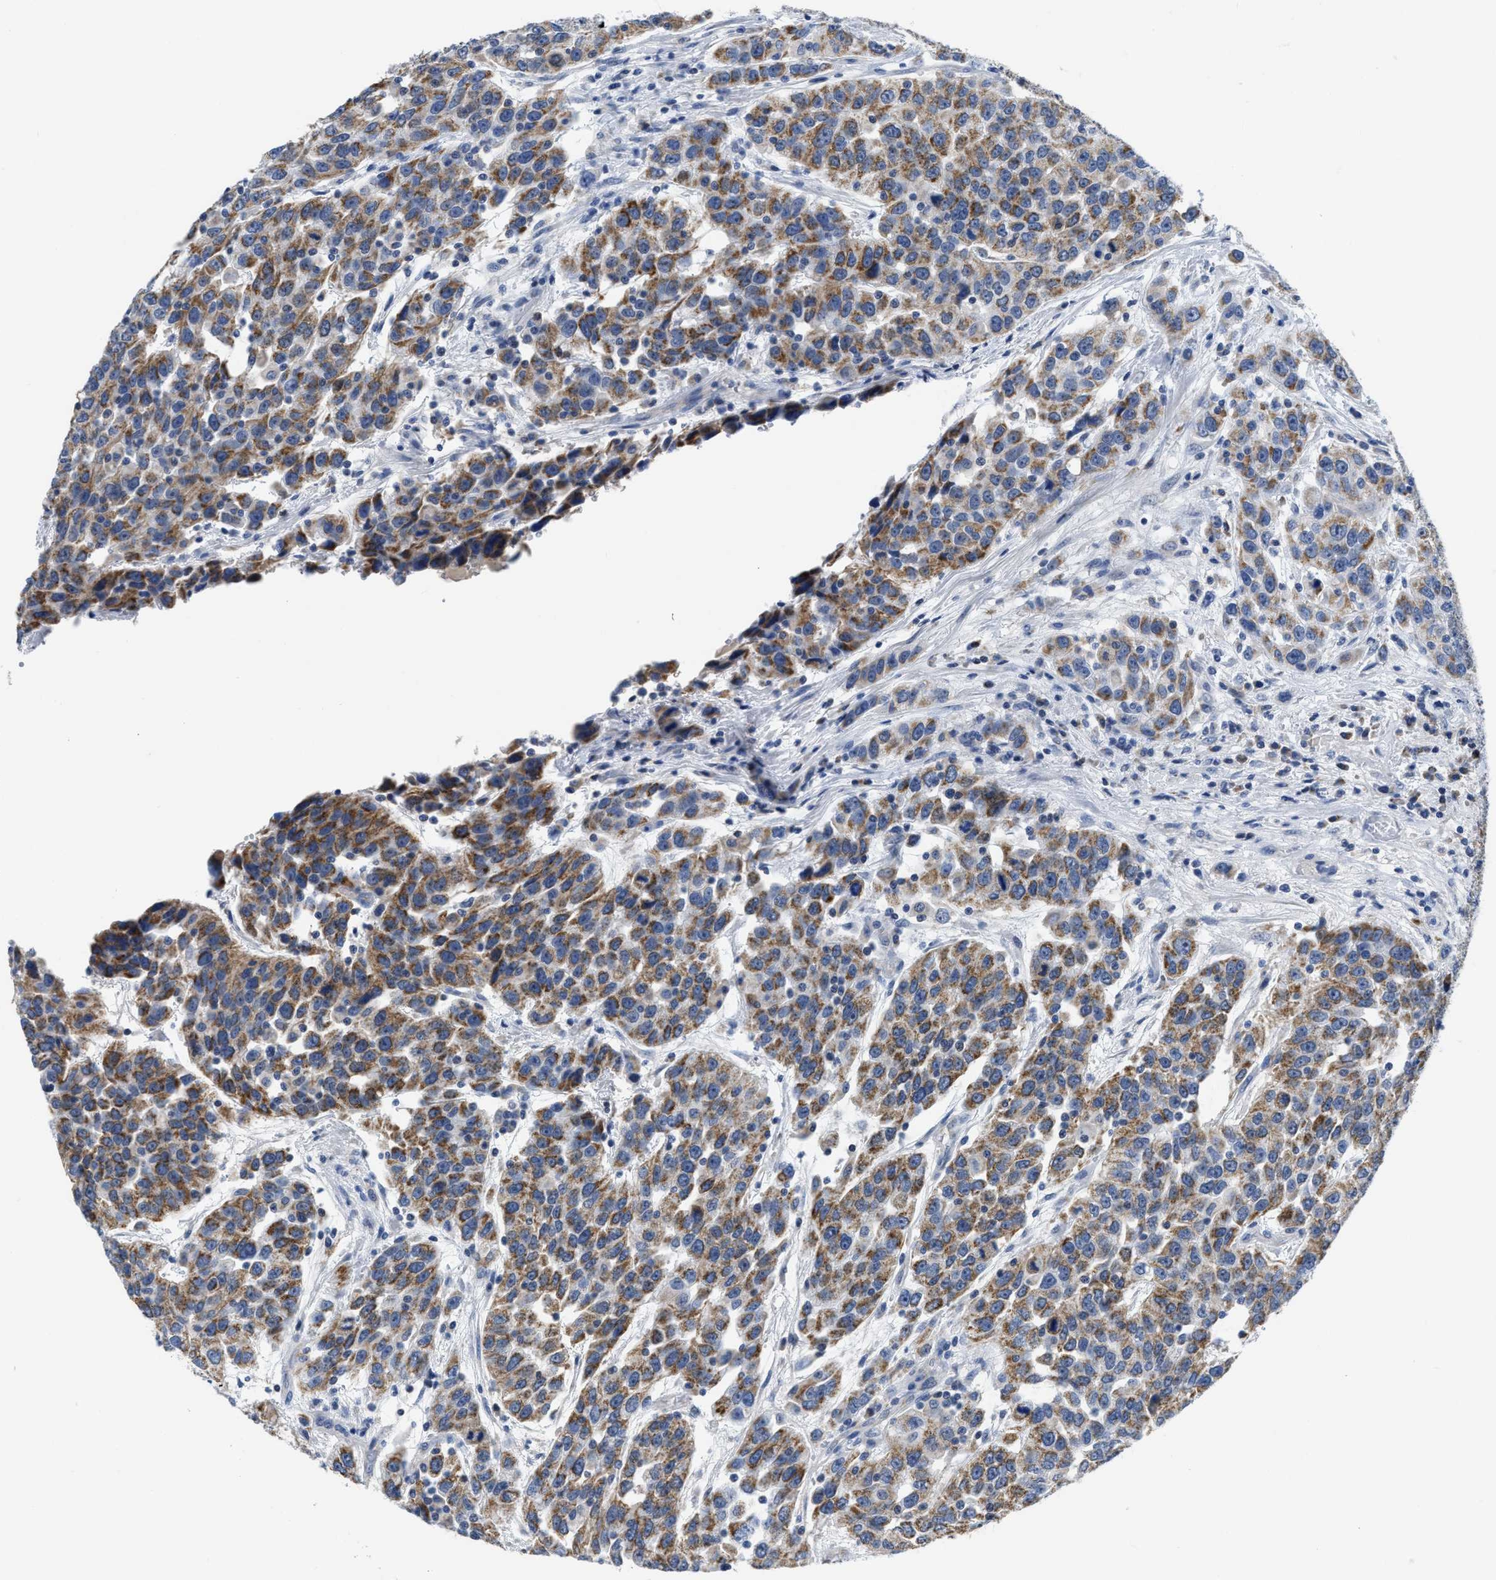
{"staining": {"intensity": "moderate", "quantity": ">75%", "location": "cytoplasmic/membranous"}, "tissue": "urothelial cancer", "cell_type": "Tumor cells", "image_type": "cancer", "snomed": [{"axis": "morphology", "description": "Urothelial carcinoma, High grade"}, {"axis": "topography", "description": "Urinary bladder"}], "caption": "Immunohistochemical staining of urothelial cancer reveals medium levels of moderate cytoplasmic/membranous staining in approximately >75% of tumor cells.", "gene": "ETFA", "patient": {"sex": "female", "age": 80}}